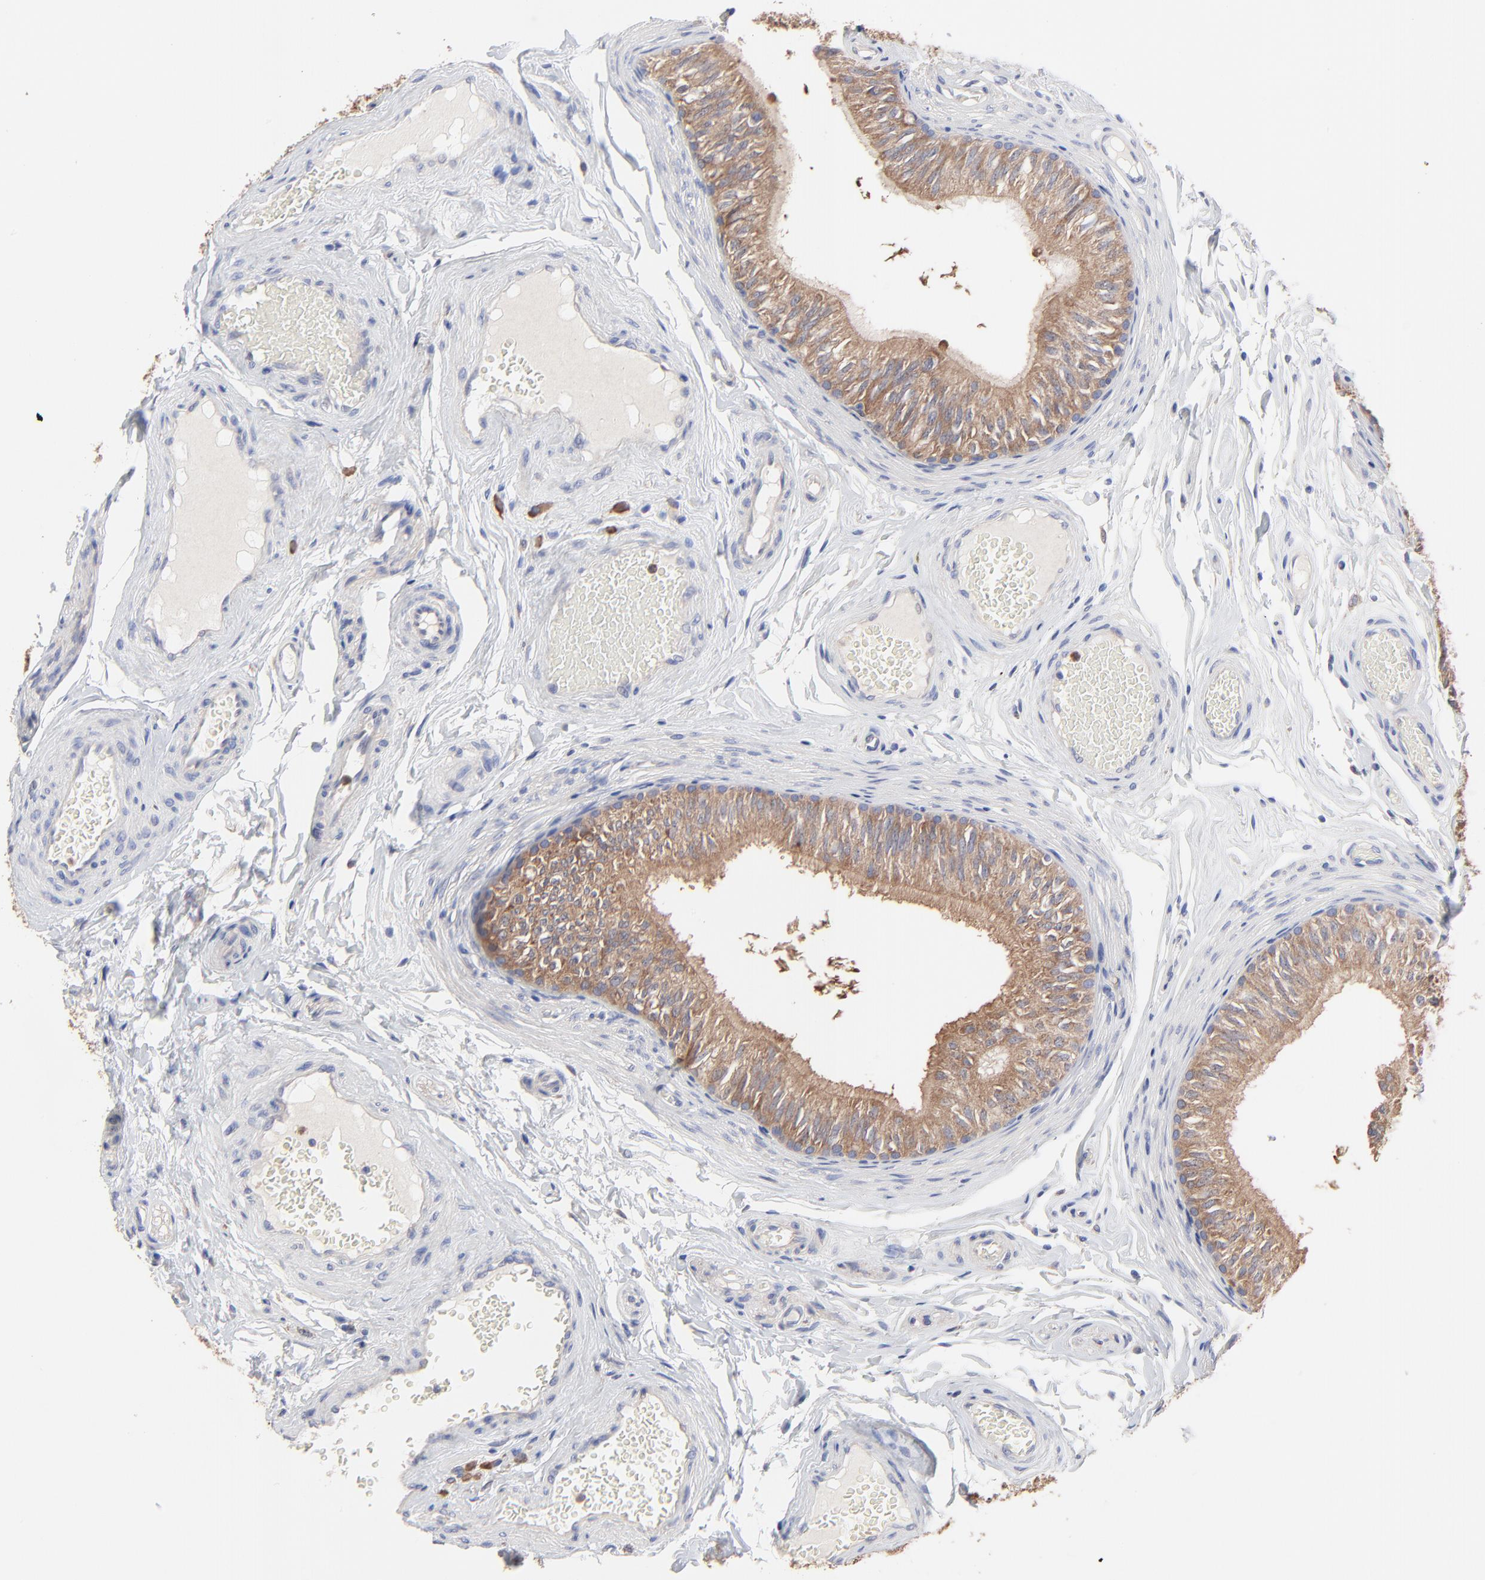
{"staining": {"intensity": "moderate", "quantity": ">75%", "location": "cytoplasmic/membranous"}, "tissue": "epididymis", "cell_type": "Glandular cells", "image_type": "normal", "snomed": [{"axis": "morphology", "description": "Normal tissue, NOS"}, {"axis": "topography", "description": "Testis"}, {"axis": "topography", "description": "Epididymis"}], "caption": "A photomicrograph of human epididymis stained for a protein shows moderate cytoplasmic/membranous brown staining in glandular cells.", "gene": "PPFIBP2", "patient": {"sex": "male", "age": 36}}